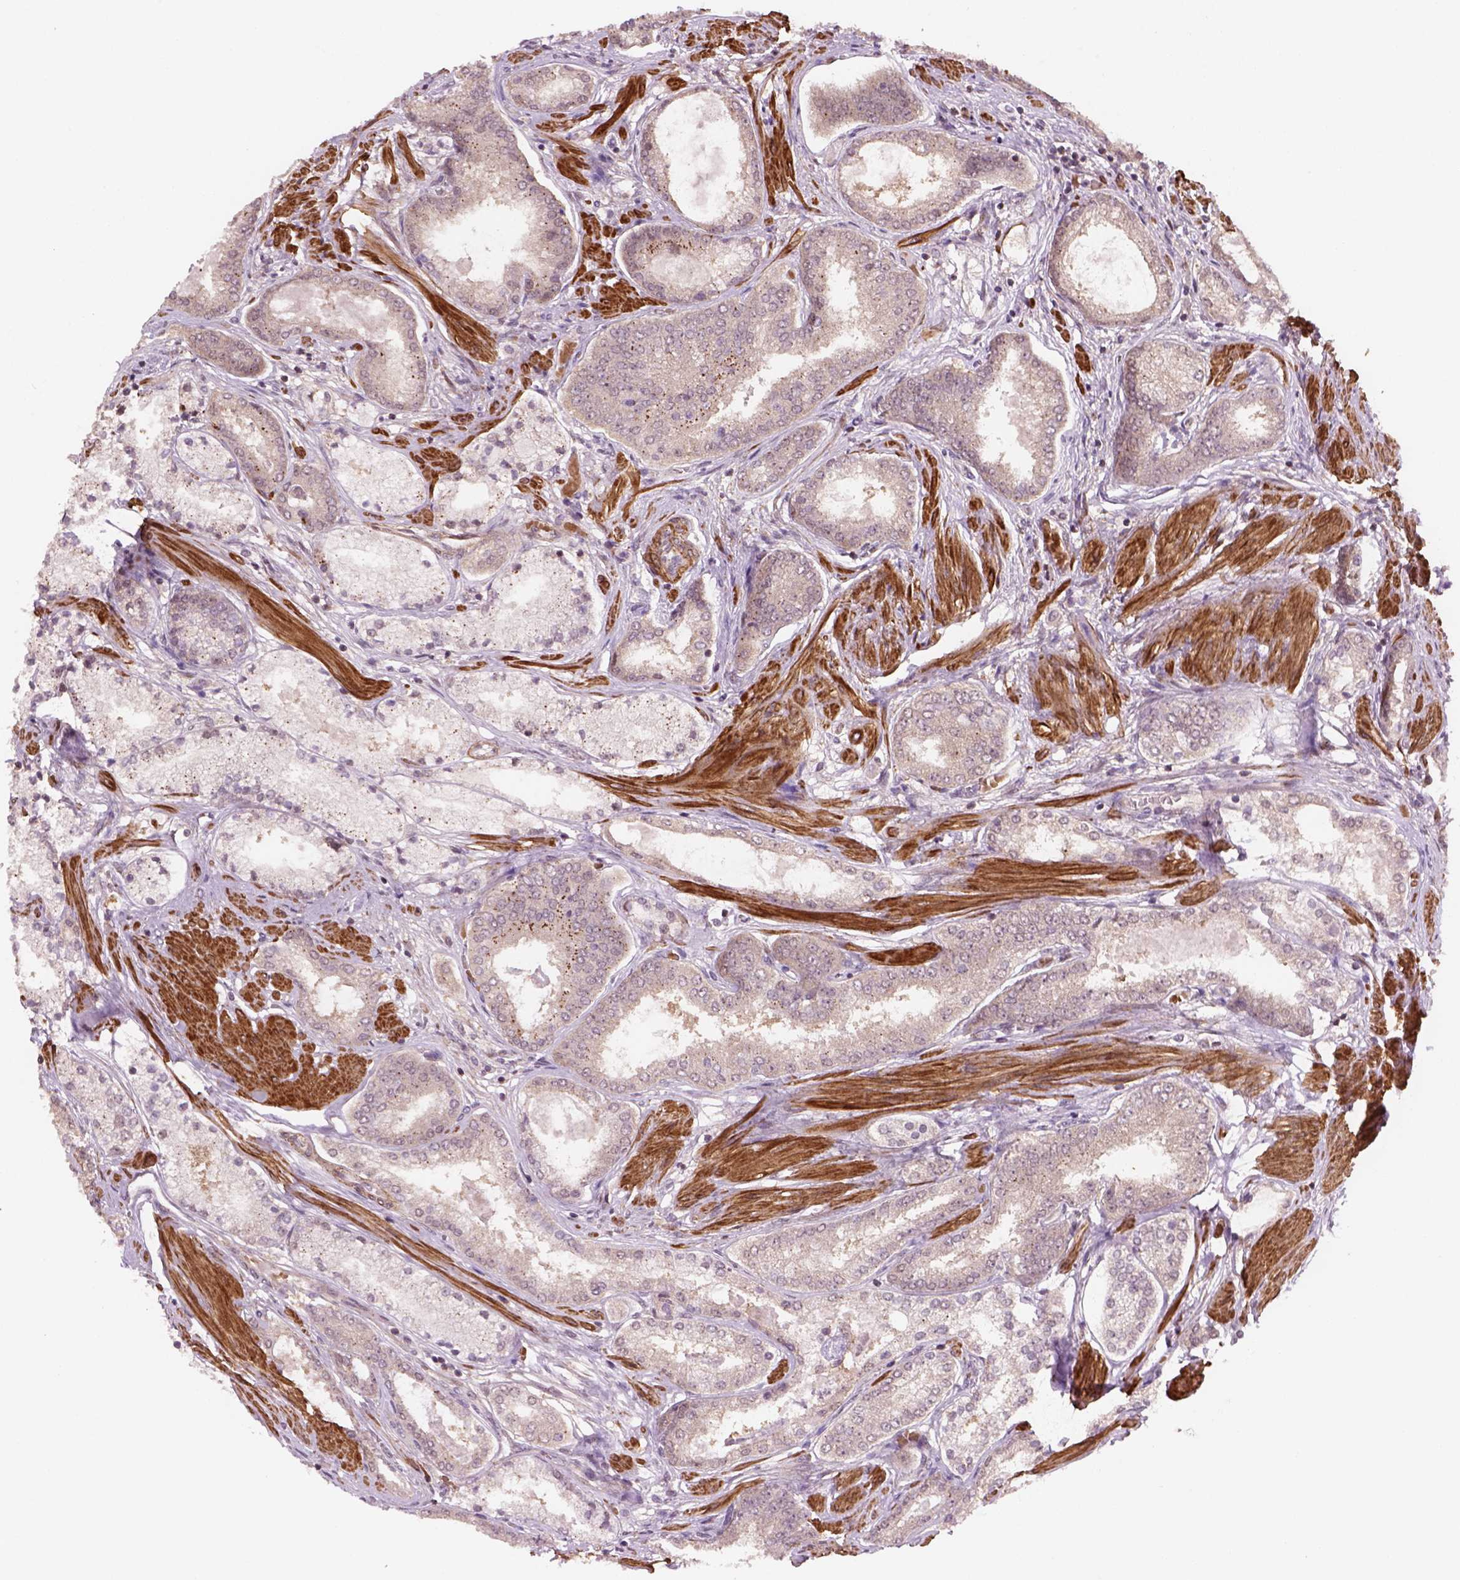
{"staining": {"intensity": "weak", "quantity": ">75%", "location": "cytoplasmic/membranous,nuclear"}, "tissue": "prostate cancer", "cell_type": "Tumor cells", "image_type": "cancer", "snomed": [{"axis": "morphology", "description": "Adenocarcinoma, High grade"}, {"axis": "topography", "description": "Prostate"}], "caption": "Prostate cancer was stained to show a protein in brown. There is low levels of weak cytoplasmic/membranous and nuclear positivity in approximately >75% of tumor cells. Using DAB (3,3'-diaminobenzidine) (brown) and hematoxylin (blue) stains, captured at high magnification using brightfield microscopy.", "gene": "PSMD11", "patient": {"sex": "male", "age": 63}}